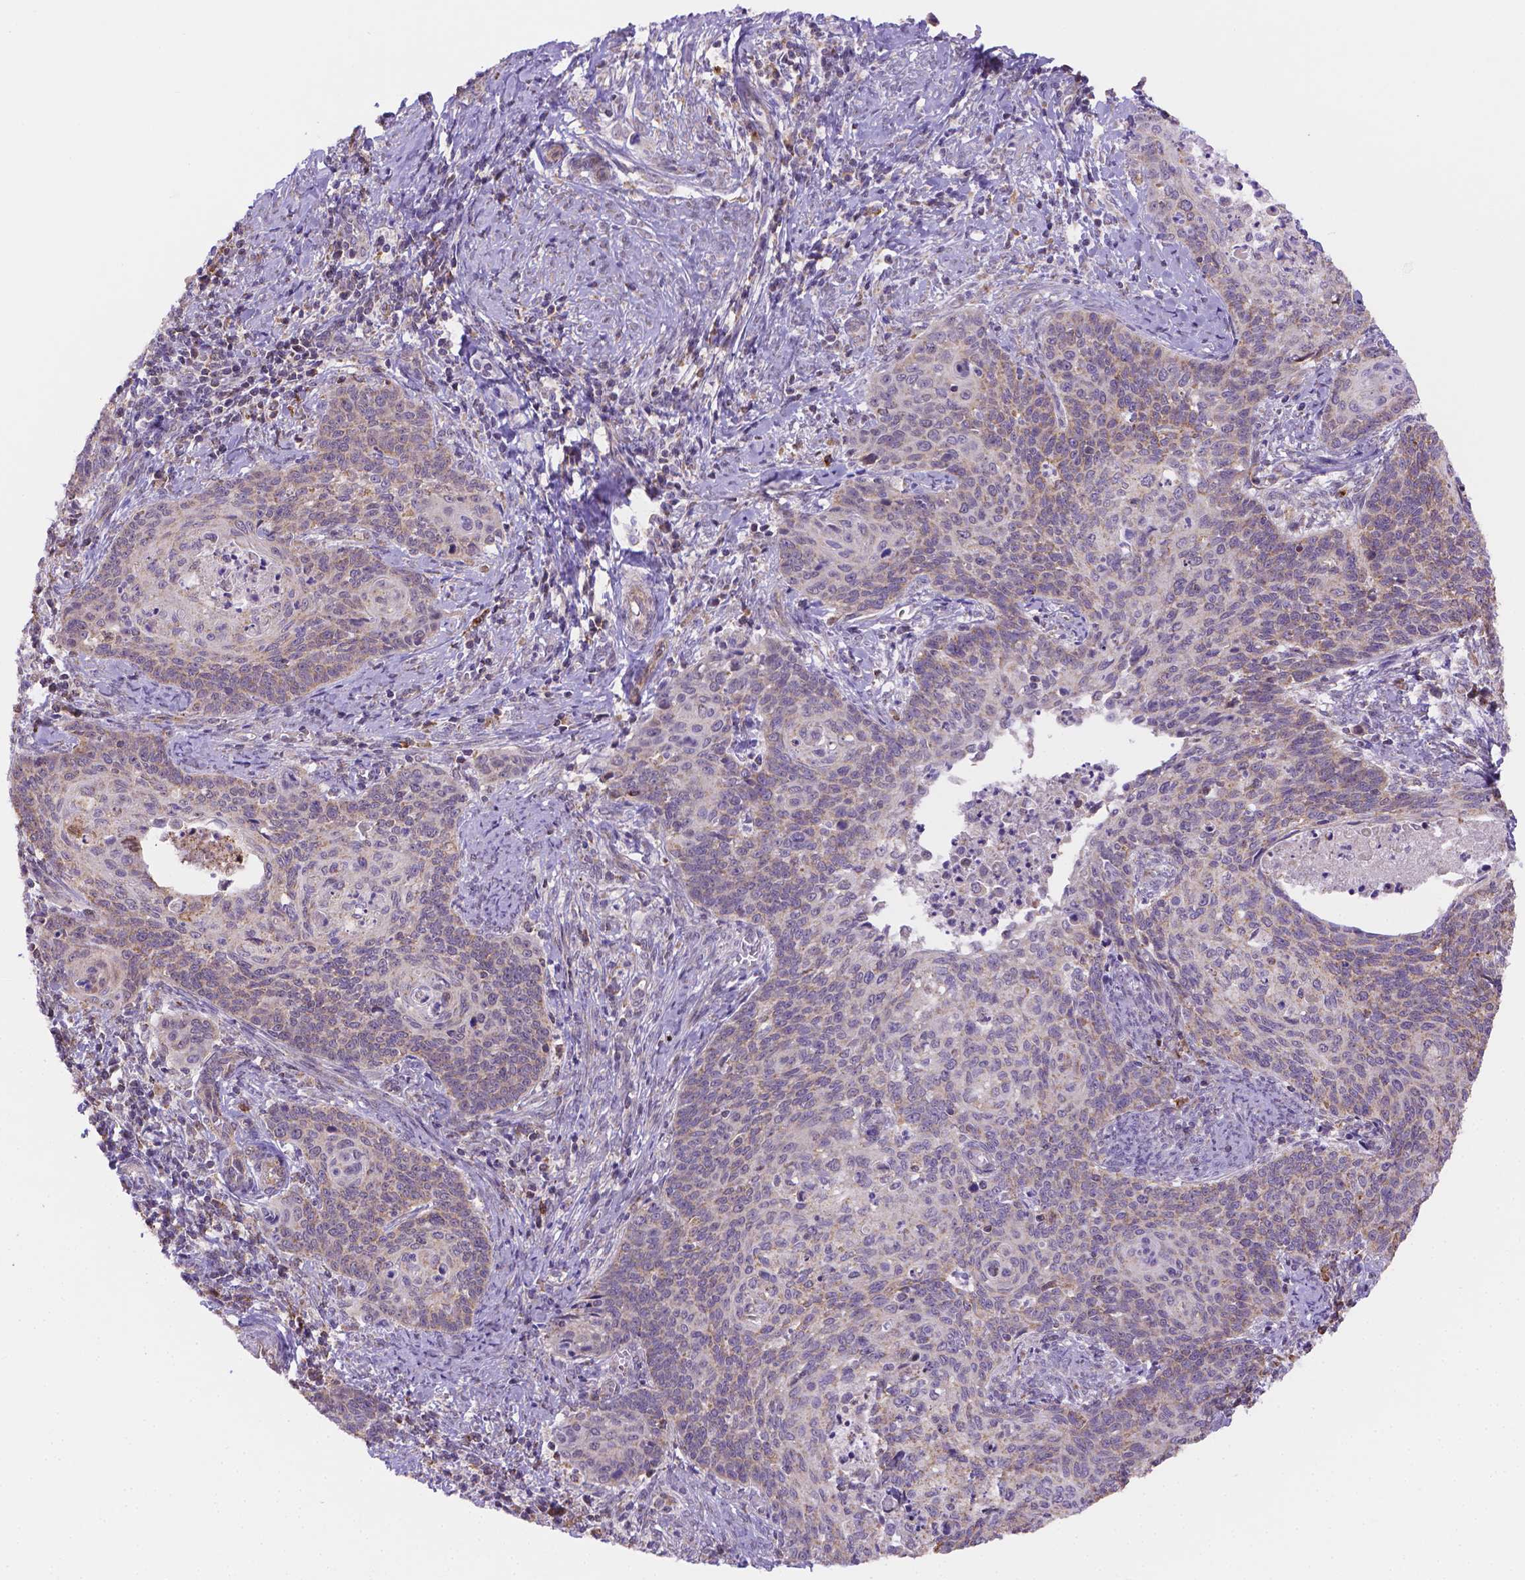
{"staining": {"intensity": "weak", "quantity": "<25%", "location": "cytoplasmic/membranous"}, "tissue": "cervical cancer", "cell_type": "Tumor cells", "image_type": "cancer", "snomed": [{"axis": "morphology", "description": "Normal tissue, NOS"}, {"axis": "morphology", "description": "Squamous cell carcinoma, NOS"}, {"axis": "topography", "description": "Cervix"}], "caption": "This is an IHC photomicrograph of human squamous cell carcinoma (cervical). There is no positivity in tumor cells.", "gene": "CYYR1", "patient": {"sex": "female", "age": 39}}